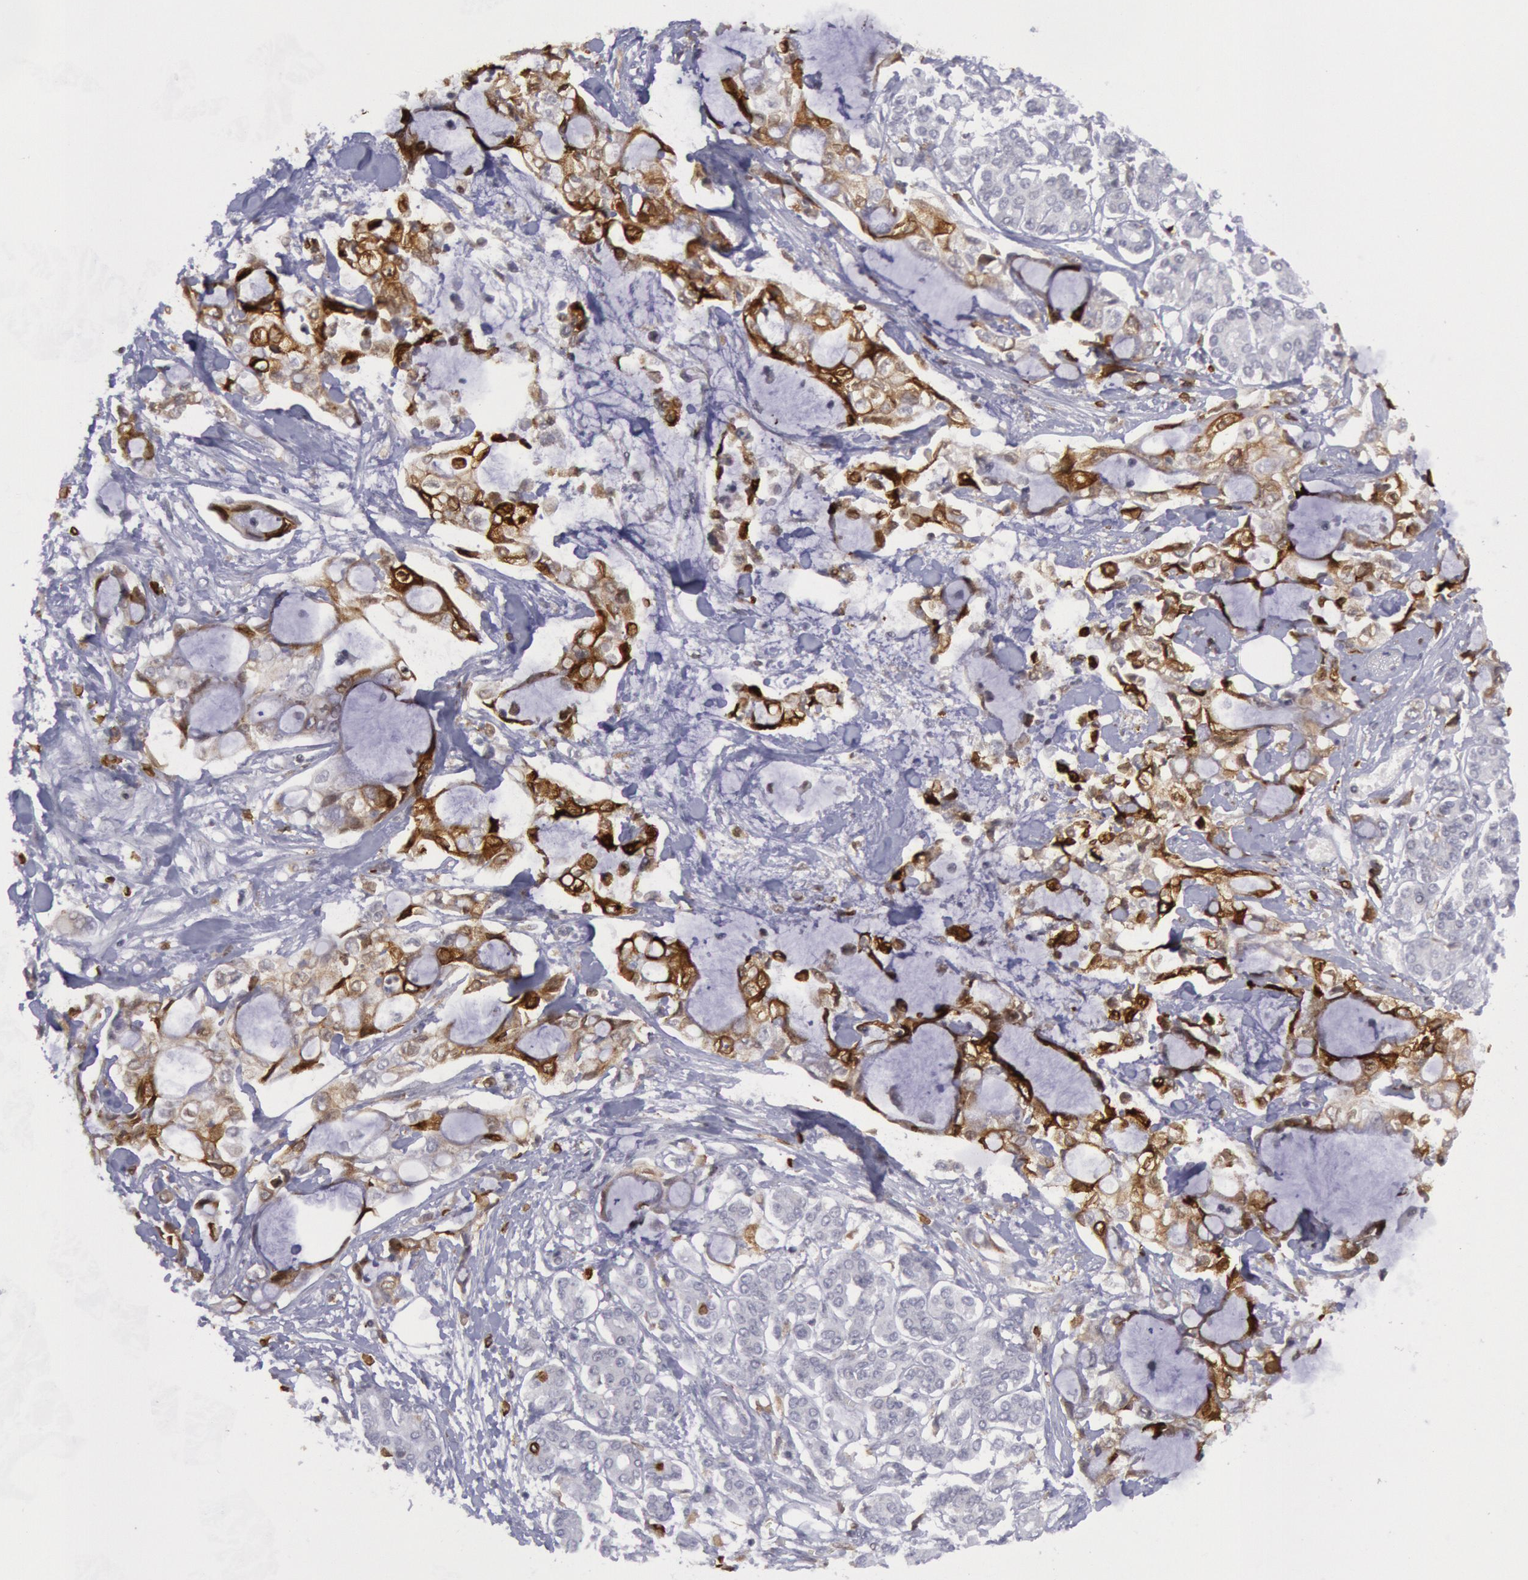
{"staining": {"intensity": "moderate", "quantity": "25%-75%", "location": "cytoplasmic/membranous"}, "tissue": "pancreatic cancer", "cell_type": "Tumor cells", "image_type": "cancer", "snomed": [{"axis": "morphology", "description": "Adenocarcinoma, NOS"}, {"axis": "topography", "description": "Pancreas"}], "caption": "IHC histopathology image of neoplastic tissue: pancreatic cancer stained using immunohistochemistry (IHC) demonstrates medium levels of moderate protein expression localized specifically in the cytoplasmic/membranous of tumor cells, appearing as a cytoplasmic/membranous brown color.", "gene": "PTGS2", "patient": {"sex": "female", "age": 70}}